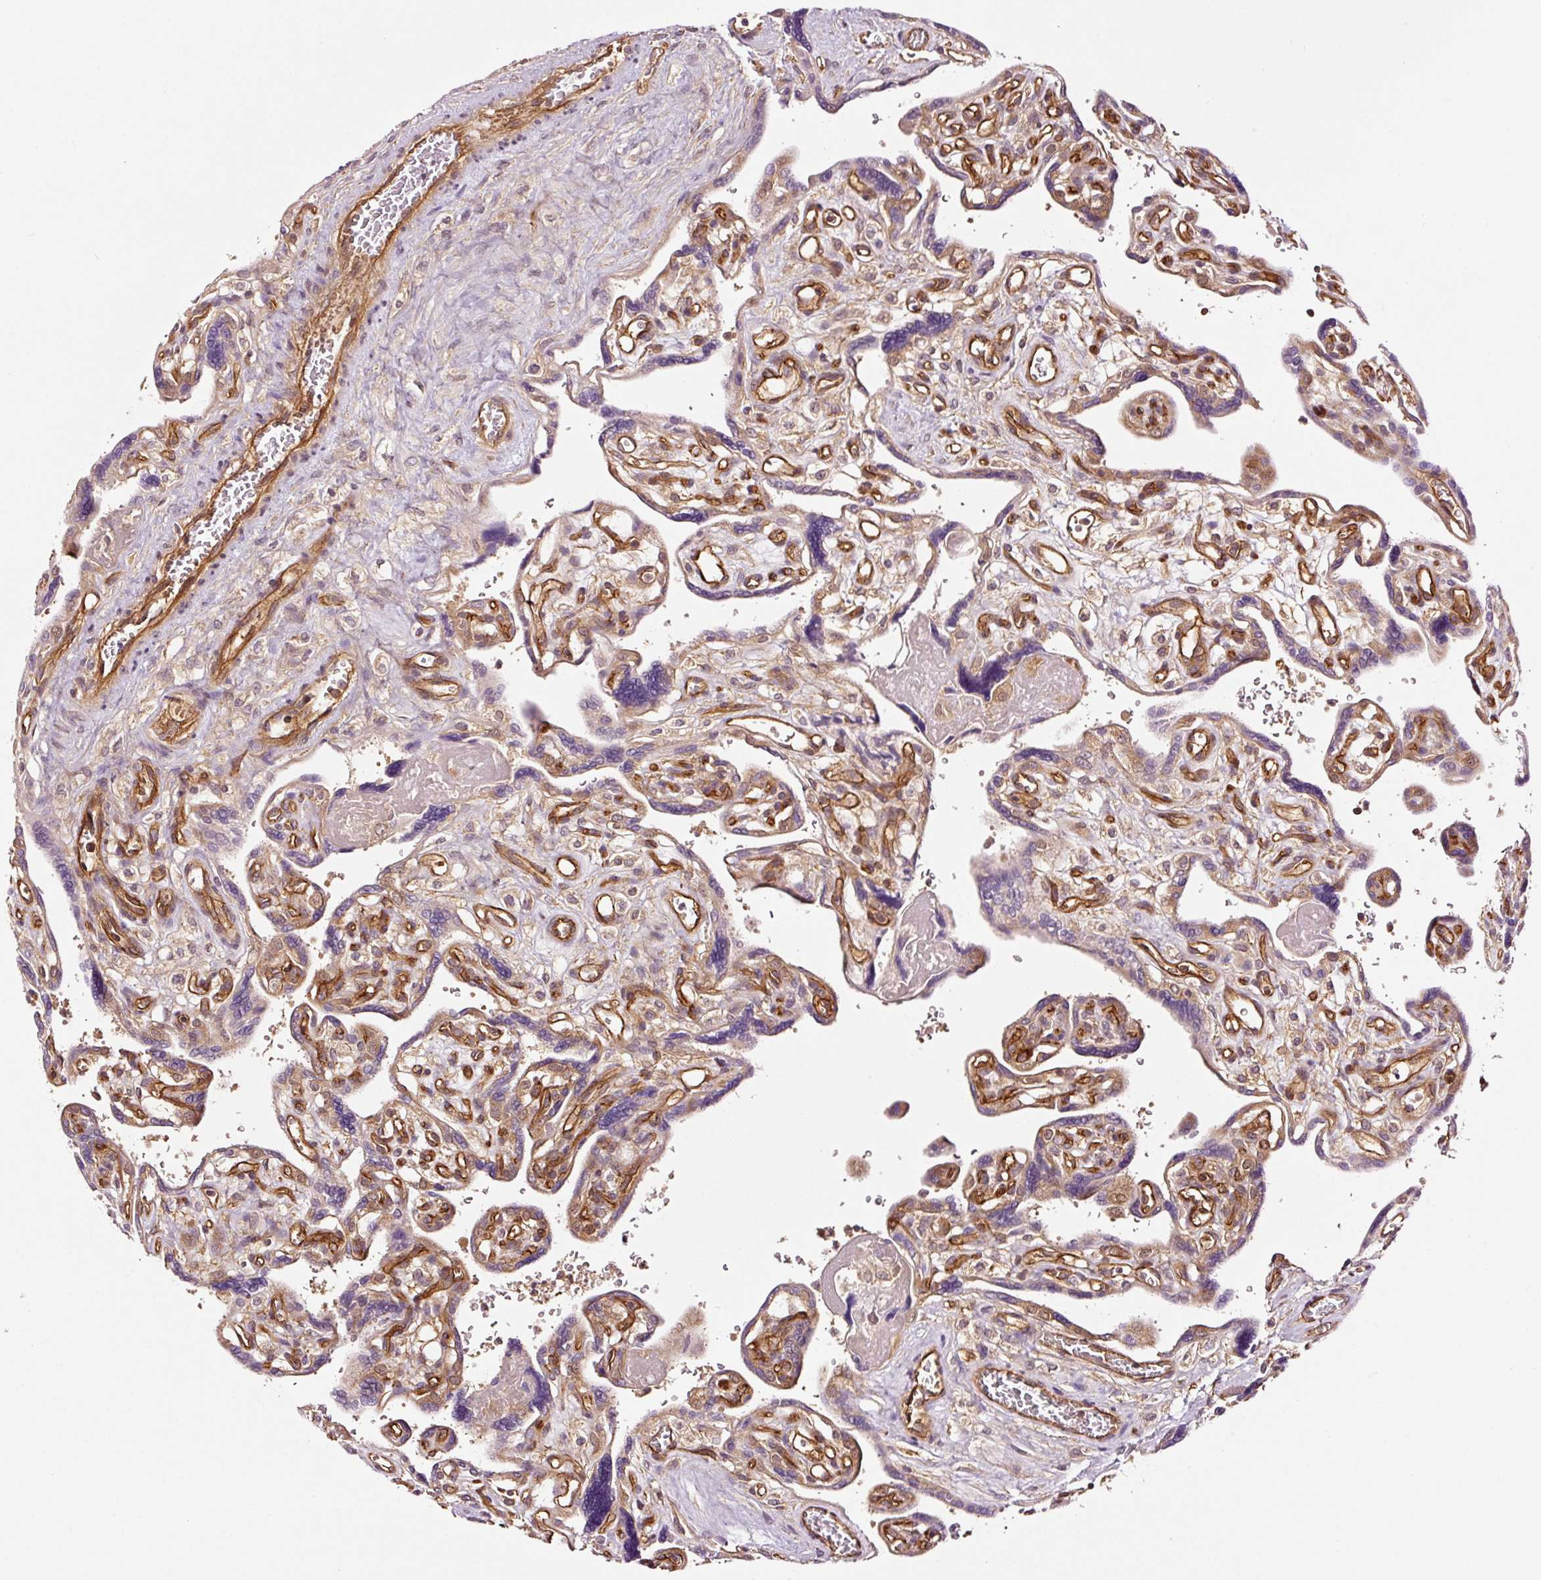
{"staining": {"intensity": "moderate", "quantity": "25%-75%", "location": "cytoplasmic/membranous,nuclear"}, "tissue": "placenta", "cell_type": "Trophoblastic cells", "image_type": "normal", "snomed": [{"axis": "morphology", "description": "Normal tissue, NOS"}, {"axis": "topography", "description": "Placenta"}], "caption": "About 25%-75% of trophoblastic cells in benign placenta reveal moderate cytoplasmic/membranous,nuclear protein positivity as visualized by brown immunohistochemical staining.", "gene": "METAP1", "patient": {"sex": "female", "age": 39}}